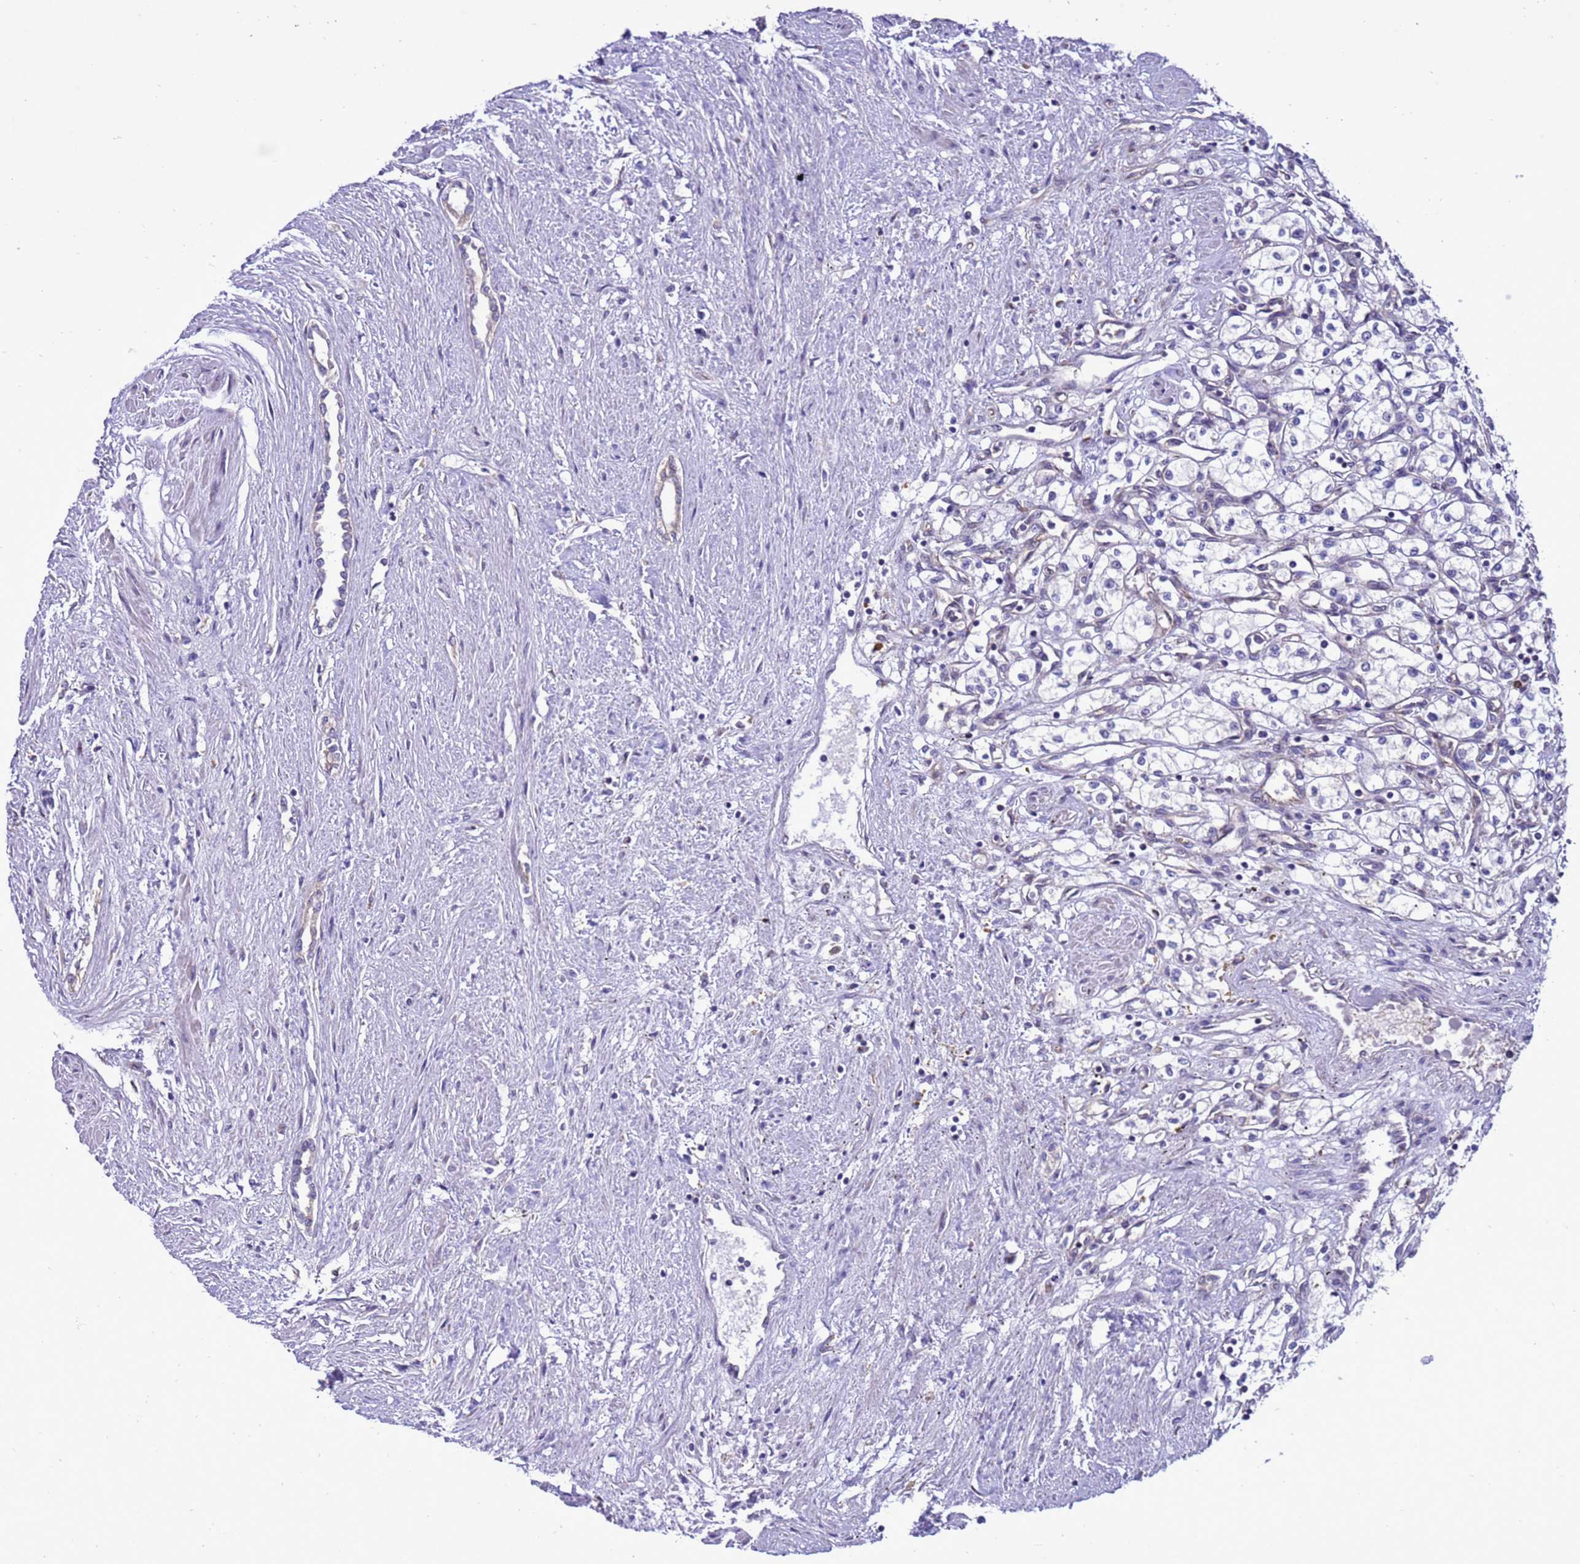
{"staining": {"intensity": "negative", "quantity": "none", "location": "none"}, "tissue": "renal cancer", "cell_type": "Tumor cells", "image_type": "cancer", "snomed": [{"axis": "morphology", "description": "Adenocarcinoma, NOS"}, {"axis": "topography", "description": "Kidney"}], "caption": "An immunohistochemistry histopathology image of renal adenocarcinoma is shown. There is no staining in tumor cells of renal adenocarcinoma. The staining is performed using DAB brown chromogen with nuclei counter-stained in using hematoxylin.", "gene": "RABEP2", "patient": {"sex": "male", "age": 59}}